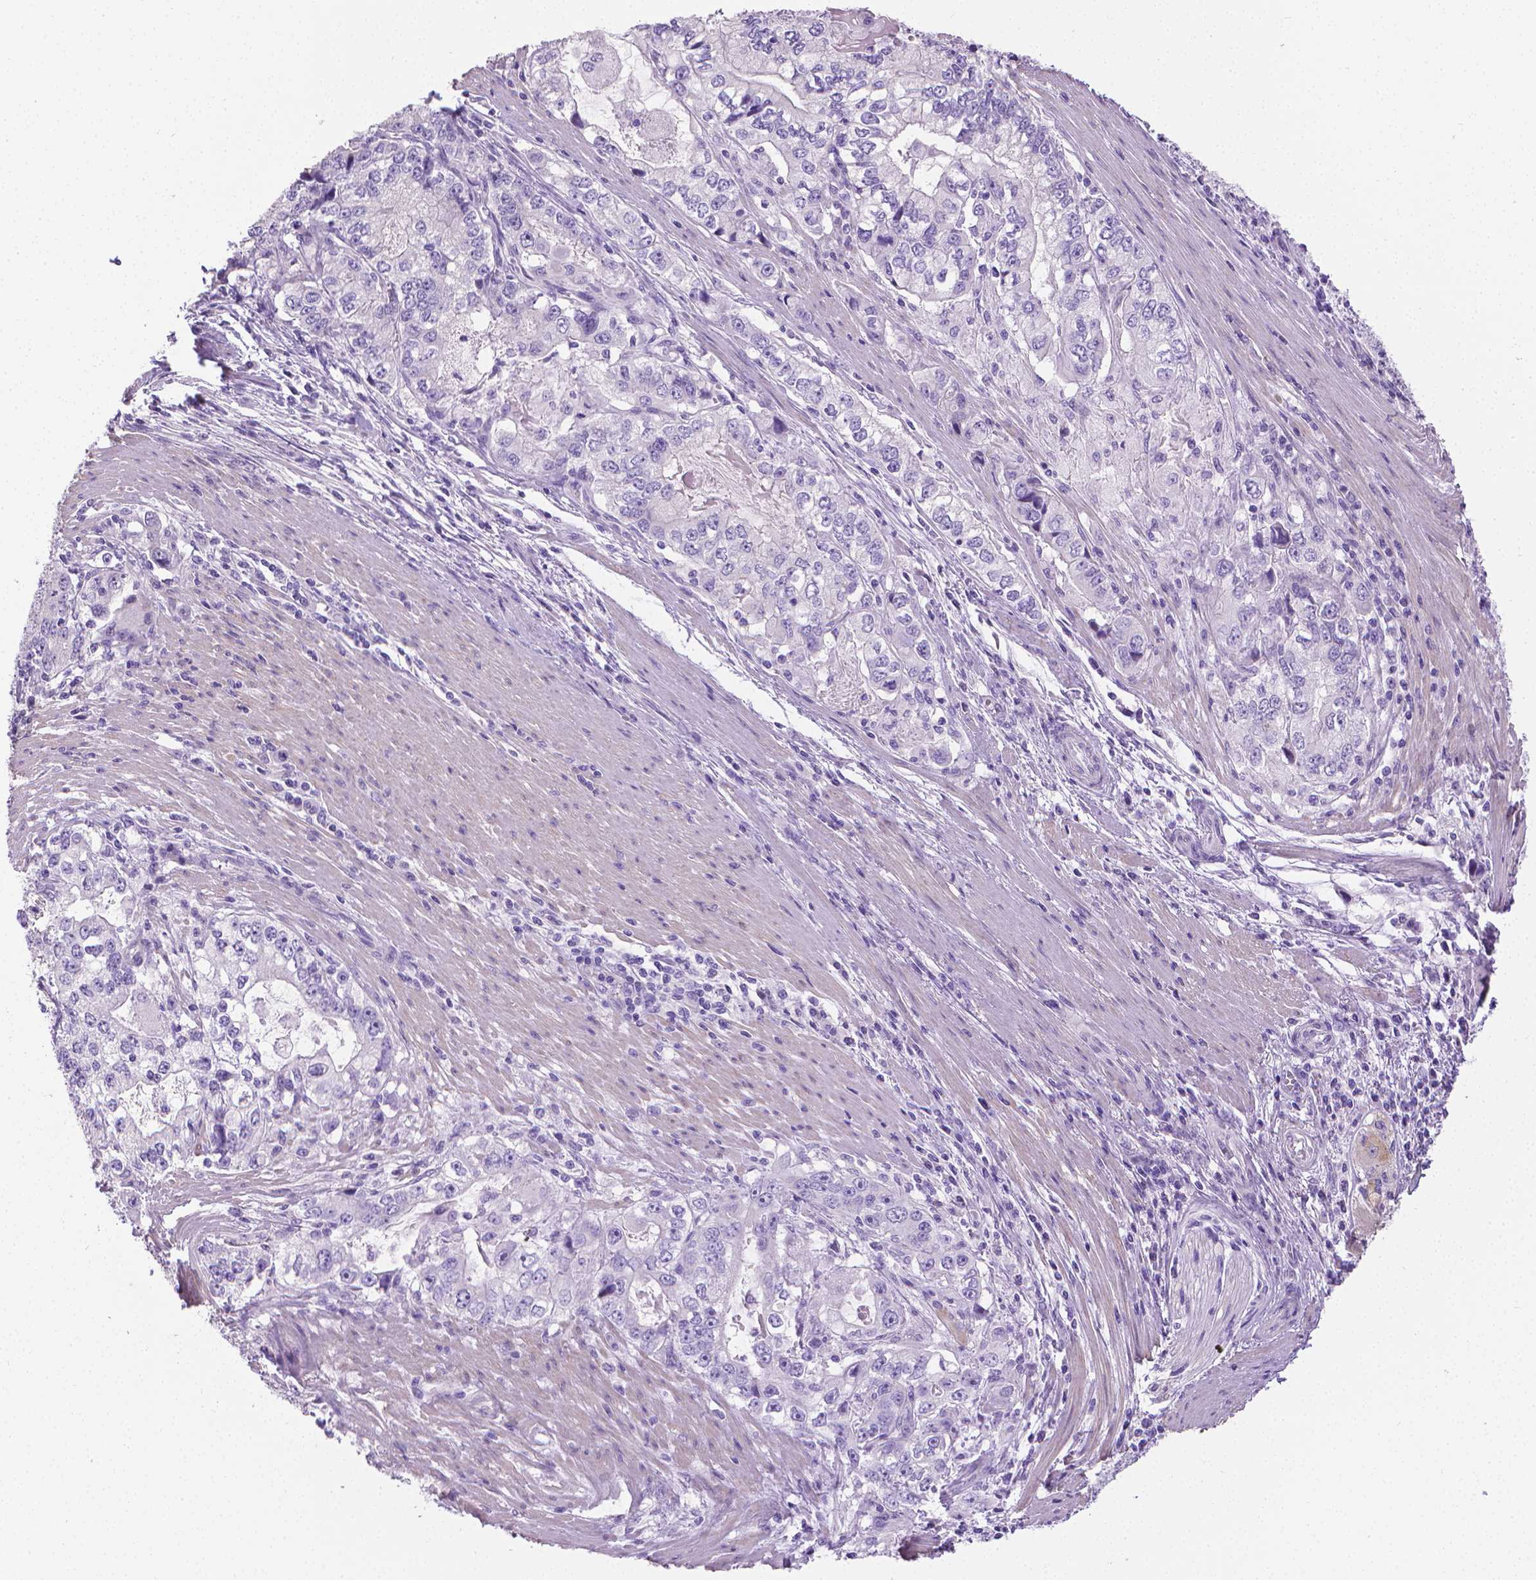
{"staining": {"intensity": "negative", "quantity": "none", "location": "none"}, "tissue": "stomach cancer", "cell_type": "Tumor cells", "image_type": "cancer", "snomed": [{"axis": "morphology", "description": "Adenocarcinoma, NOS"}, {"axis": "topography", "description": "Stomach, lower"}], "caption": "Immunohistochemistry (IHC) histopathology image of stomach adenocarcinoma stained for a protein (brown), which demonstrates no expression in tumor cells.", "gene": "PNMA2", "patient": {"sex": "female", "age": 72}}